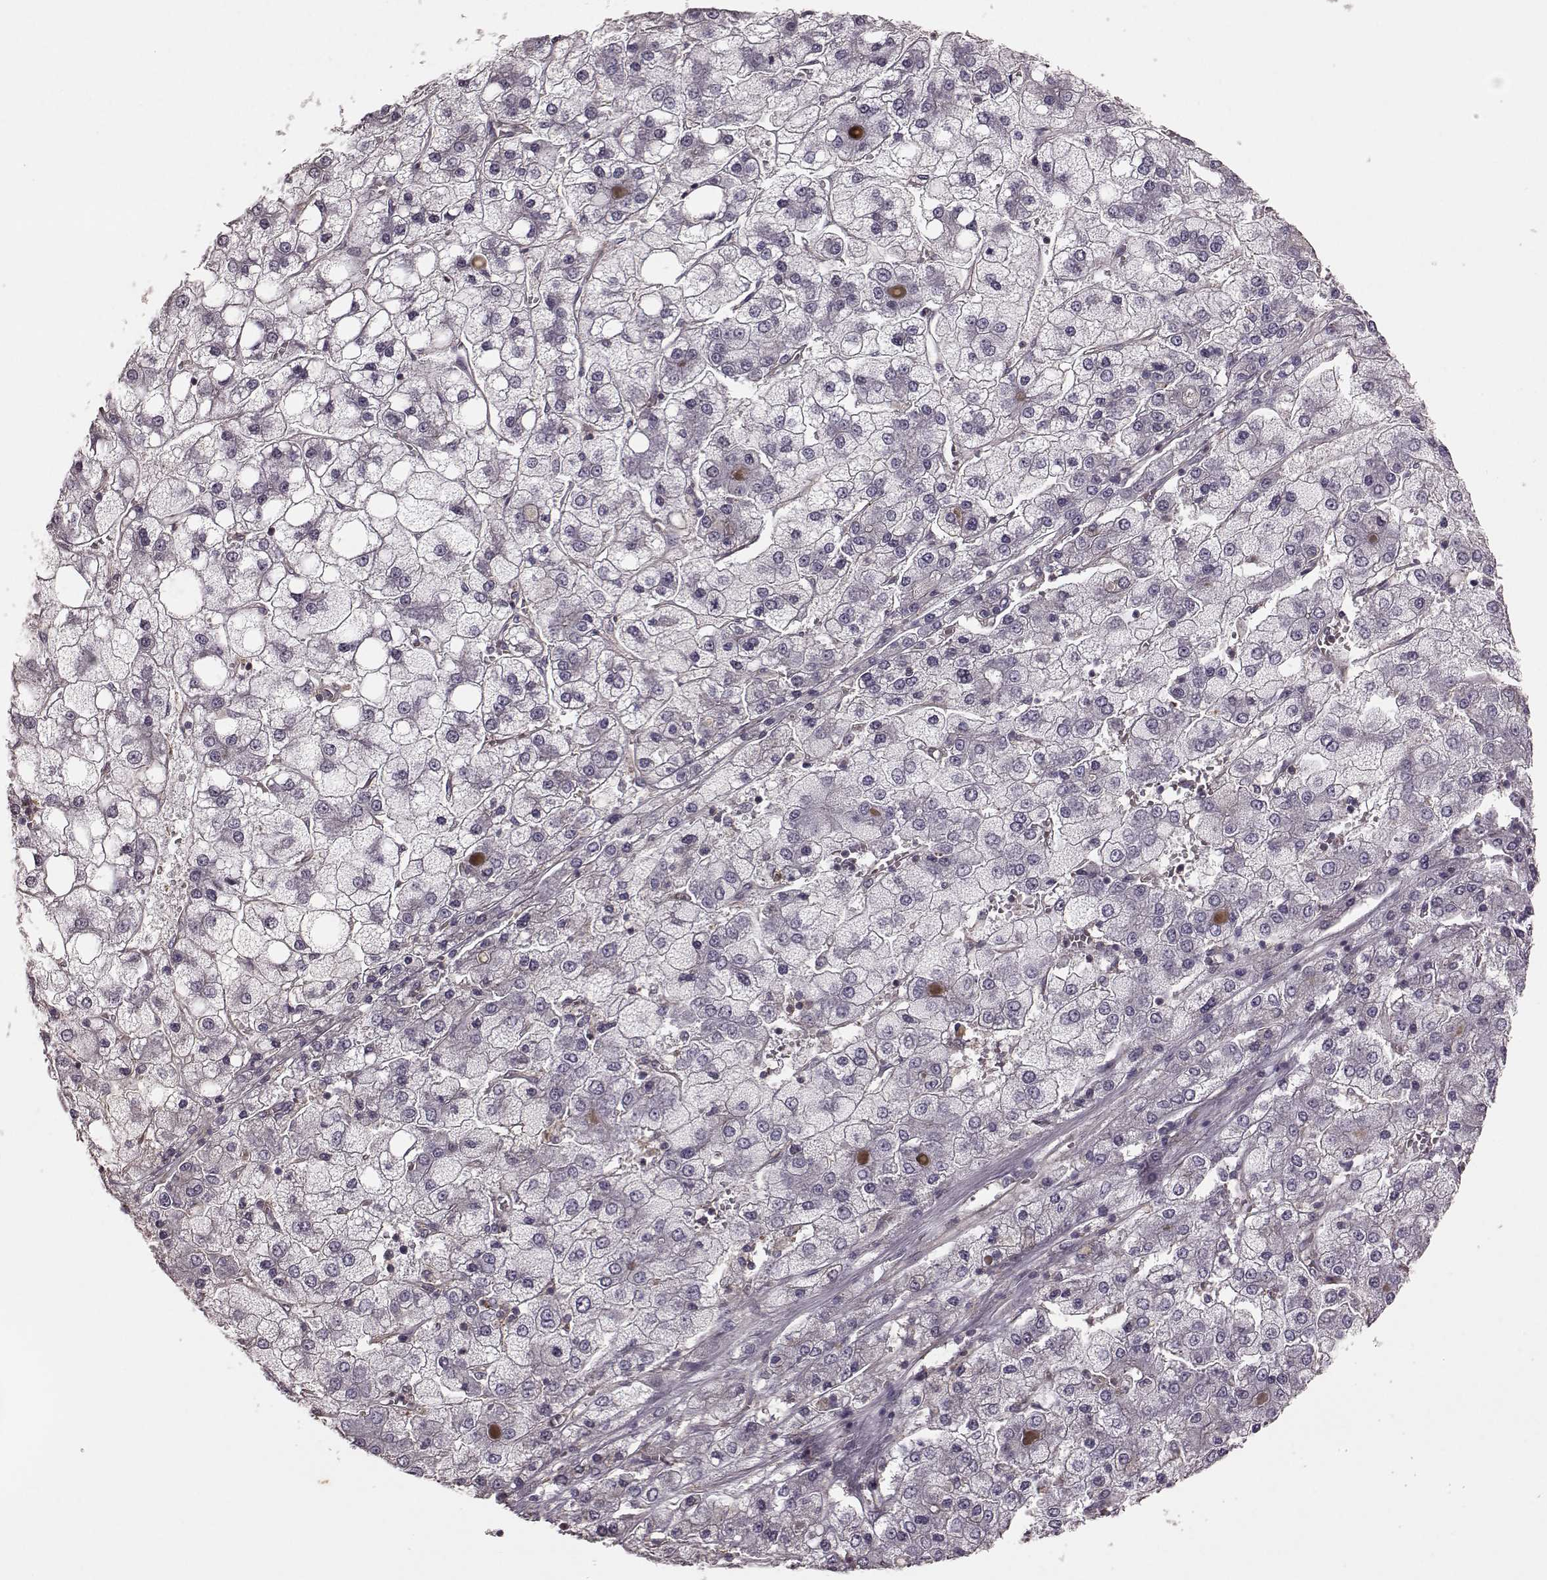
{"staining": {"intensity": "negative", "quantity": "none", "location": "none"}, "tissue": "liver cancer", "cell_type": "Tumor cells", "image_type": "cancer", "snomed": [{"axis": "morphology", "description": "Carcinoma, Hepatocellular, NOS"}, {"axis": "topography", "description": "Liver"}], "caption": "Hepatocellular carcinoma (liver) stained for a protein using immunohistochemistry reveals no positivity tumor cells.", "gene": "PDCD1", "patient": {"sex": "male", "age": 73}}